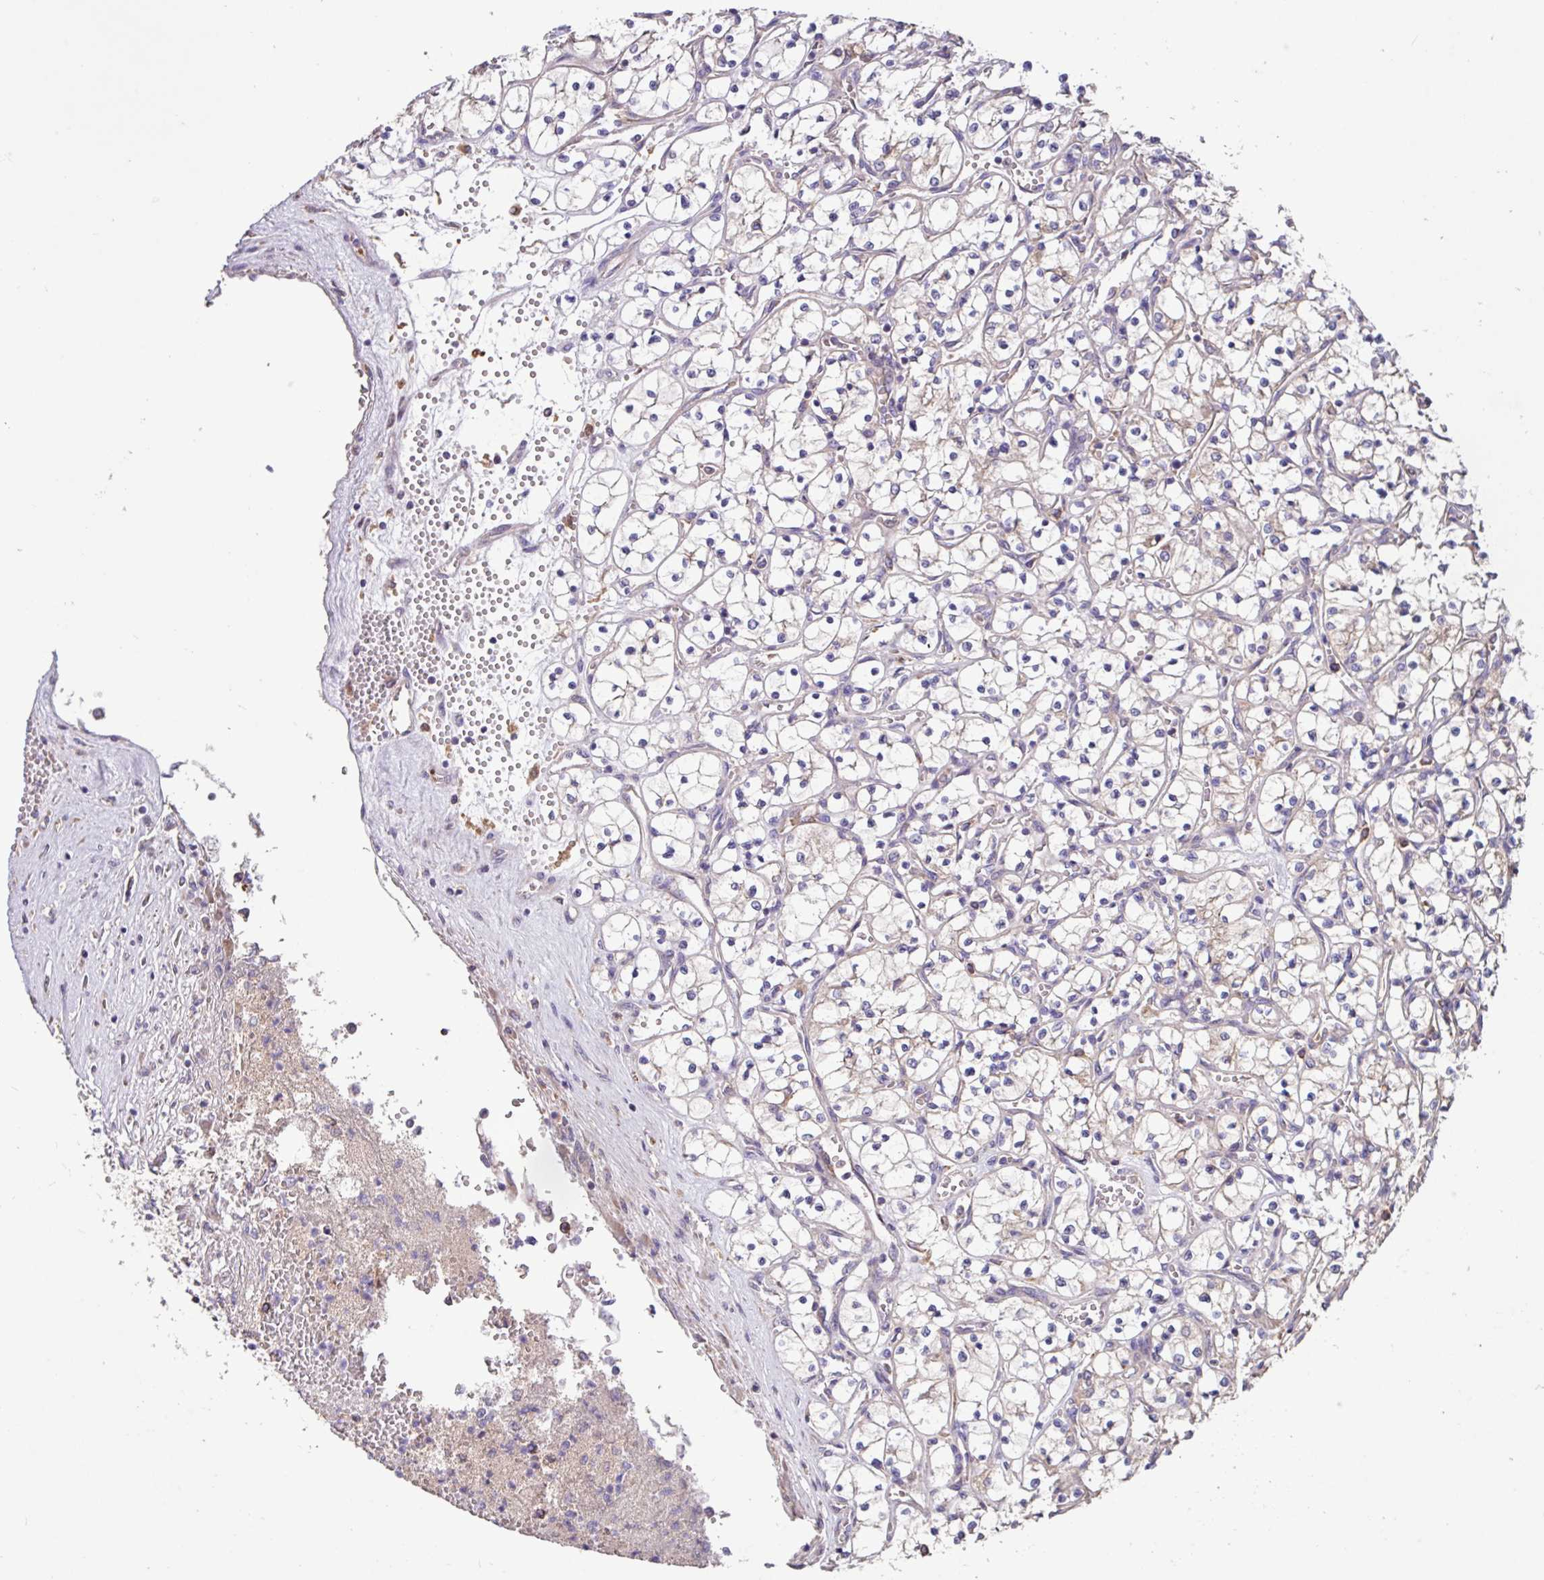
{"staining": {"intensity": "negative", "quantity": "none", "location": "none"}, "tissue": "renal cancer", "cell_type": "Tumor cells", "image_type": "cancer", "snomed": [{"axis": "morphology", "description": "Adenocarcinoma, NOS"}, {"axis": "topography", "description": "Kidney"}], "caption": "DAB immunohistochemical staining of renal cancer (adenocarcinoma) shows no significant staining in tumor cells.", "gene": "PTPRQ", "patient": {"sex": "female", "age": 69}}